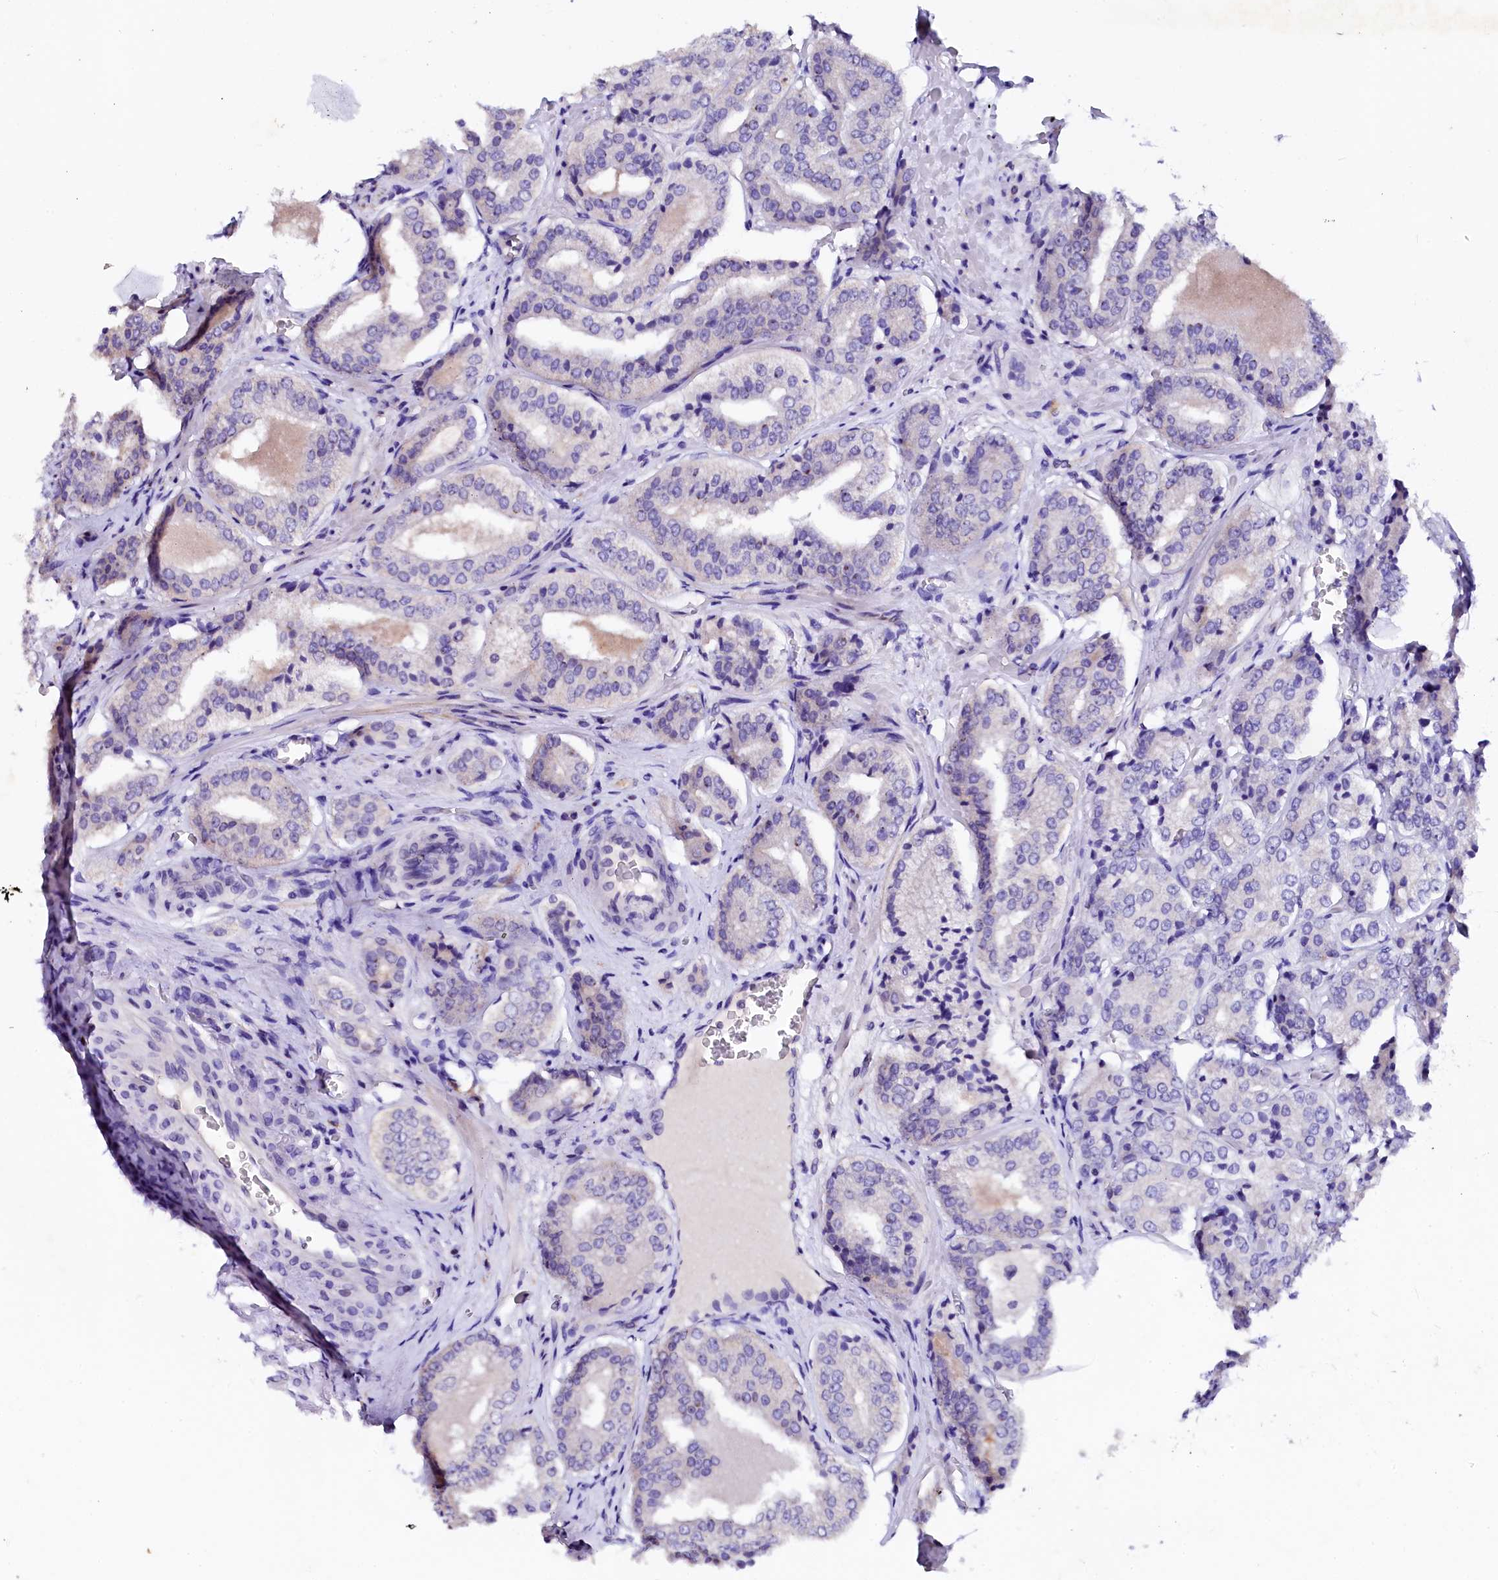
{"staining": {"intensity": "negative", "quantity": "none", "location": "none"}, "tissue": "prostate cancer", "cell_type": "Tumor cells", "image_type": "cancer", "snomed": [{"axis": "morphology", "description": "Adenocarcinoma, High grade"}, {"axis": "topography", "description": "Prostate"}], "caption": "There is no significant staining in tumor cells of prostate cancer. Brightfield microscopy of immunohistochemistry stained with DAB (3,3'-diaminobenzidine) (brown) and hematoxylin (blue), captured at high magnification.", "gene": "NALF1", "patient": {"sex": "male", "age": 71}}